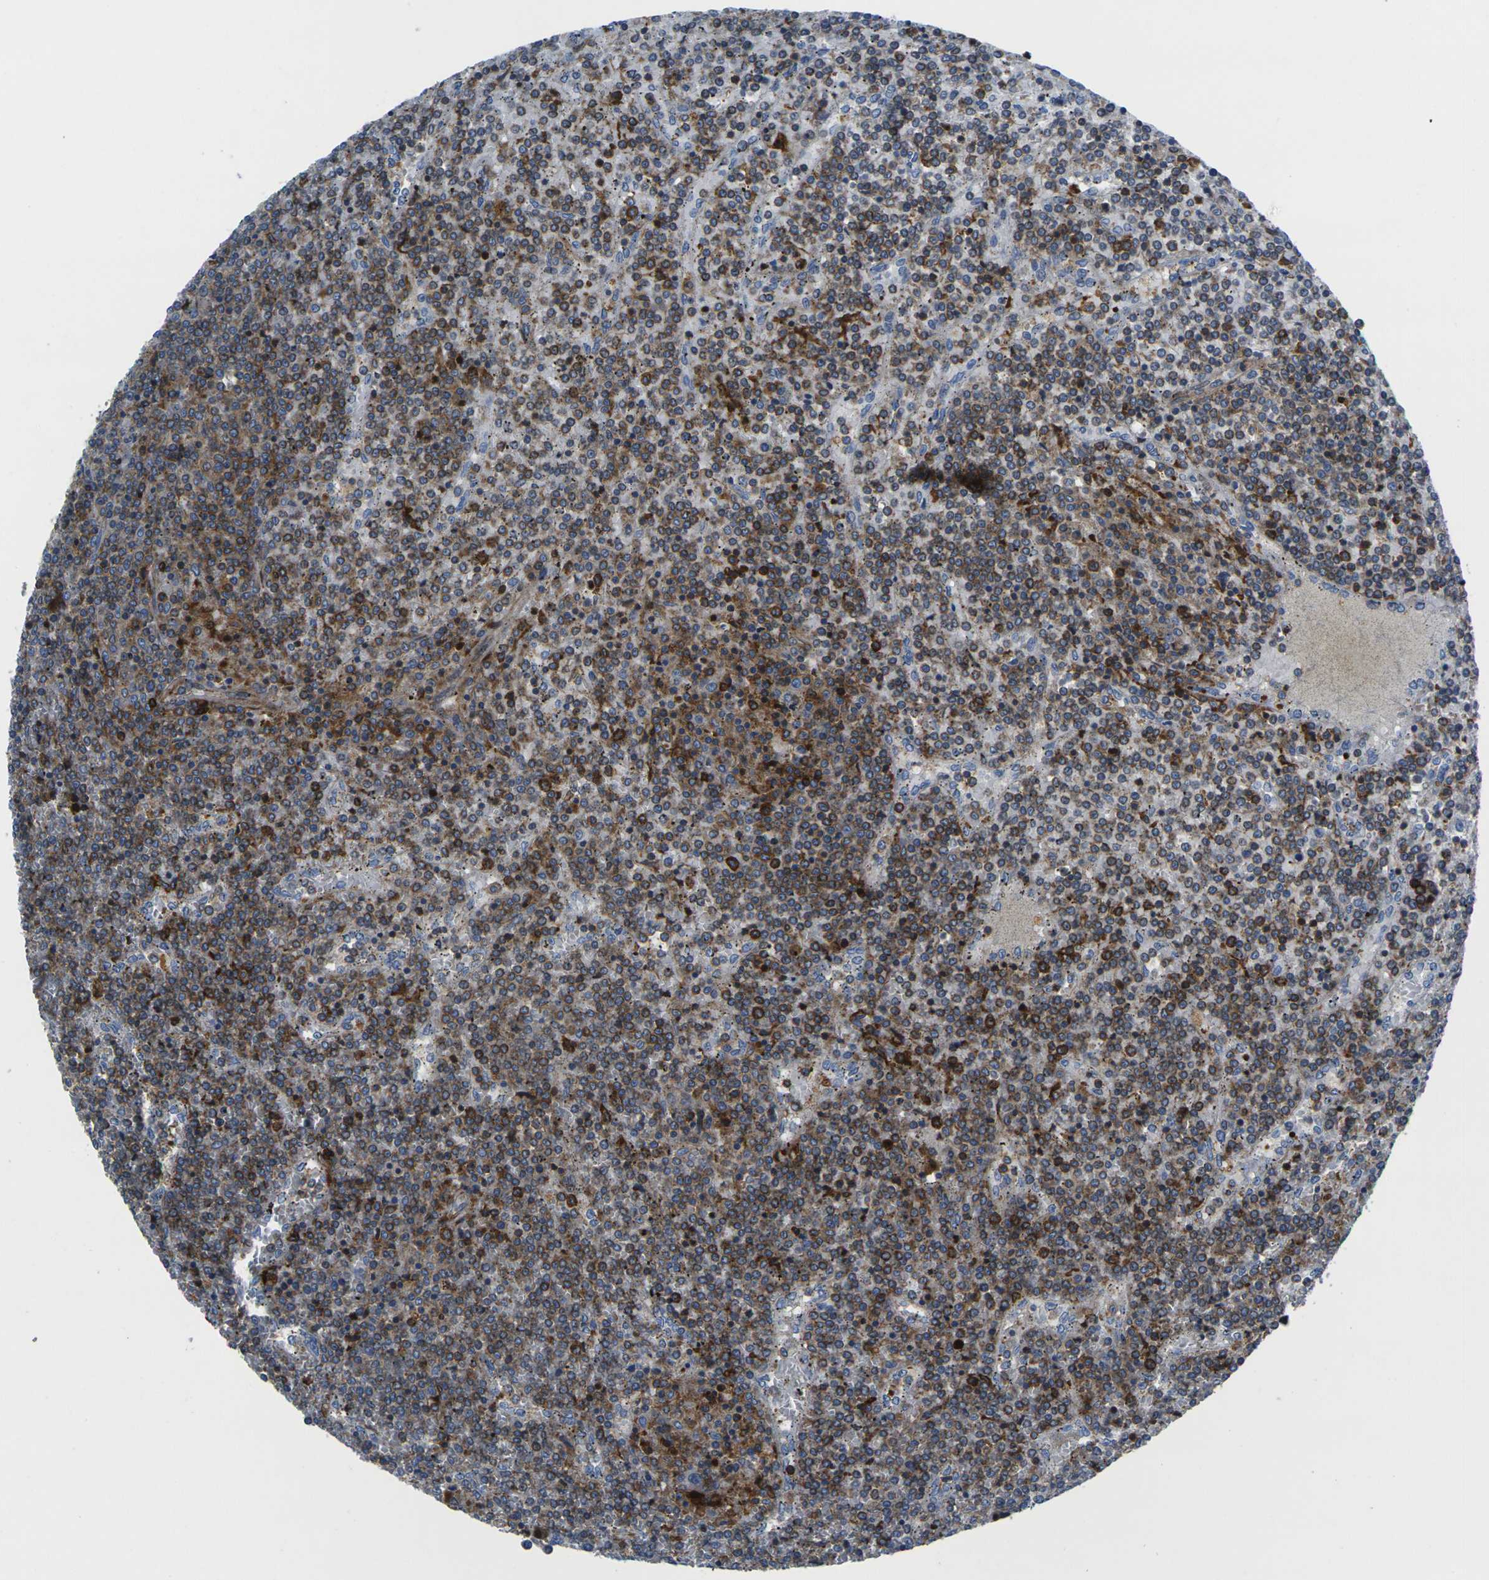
{"staining": {"intensity": "strong", "quantity": "25%-75%", "location": "cytoplasmic/membranous"}, "tissue": "lymphoma", "cell_type": "Tumor cells", "image_type": "cancer", "snomed": [{"axis": "morphology", "description": "Malignant lymphoma, non-Hodgkin's type, Low grade"}, {"axis": "topography", "description": "Spleen"}], "caption": "Immunohistochemistry (IHC) histopathology image of neoplastic tissue: lymphoma stained using immunohistochemistry demonstrates high levels of strong protein expression localized specifically in the cytoplasmic/membranous of tumor cells, appearing as a cytoplasmic/membranous brown color.", "gene": "IQGAP1", "patient": {"sex": "female", "age": 19}}